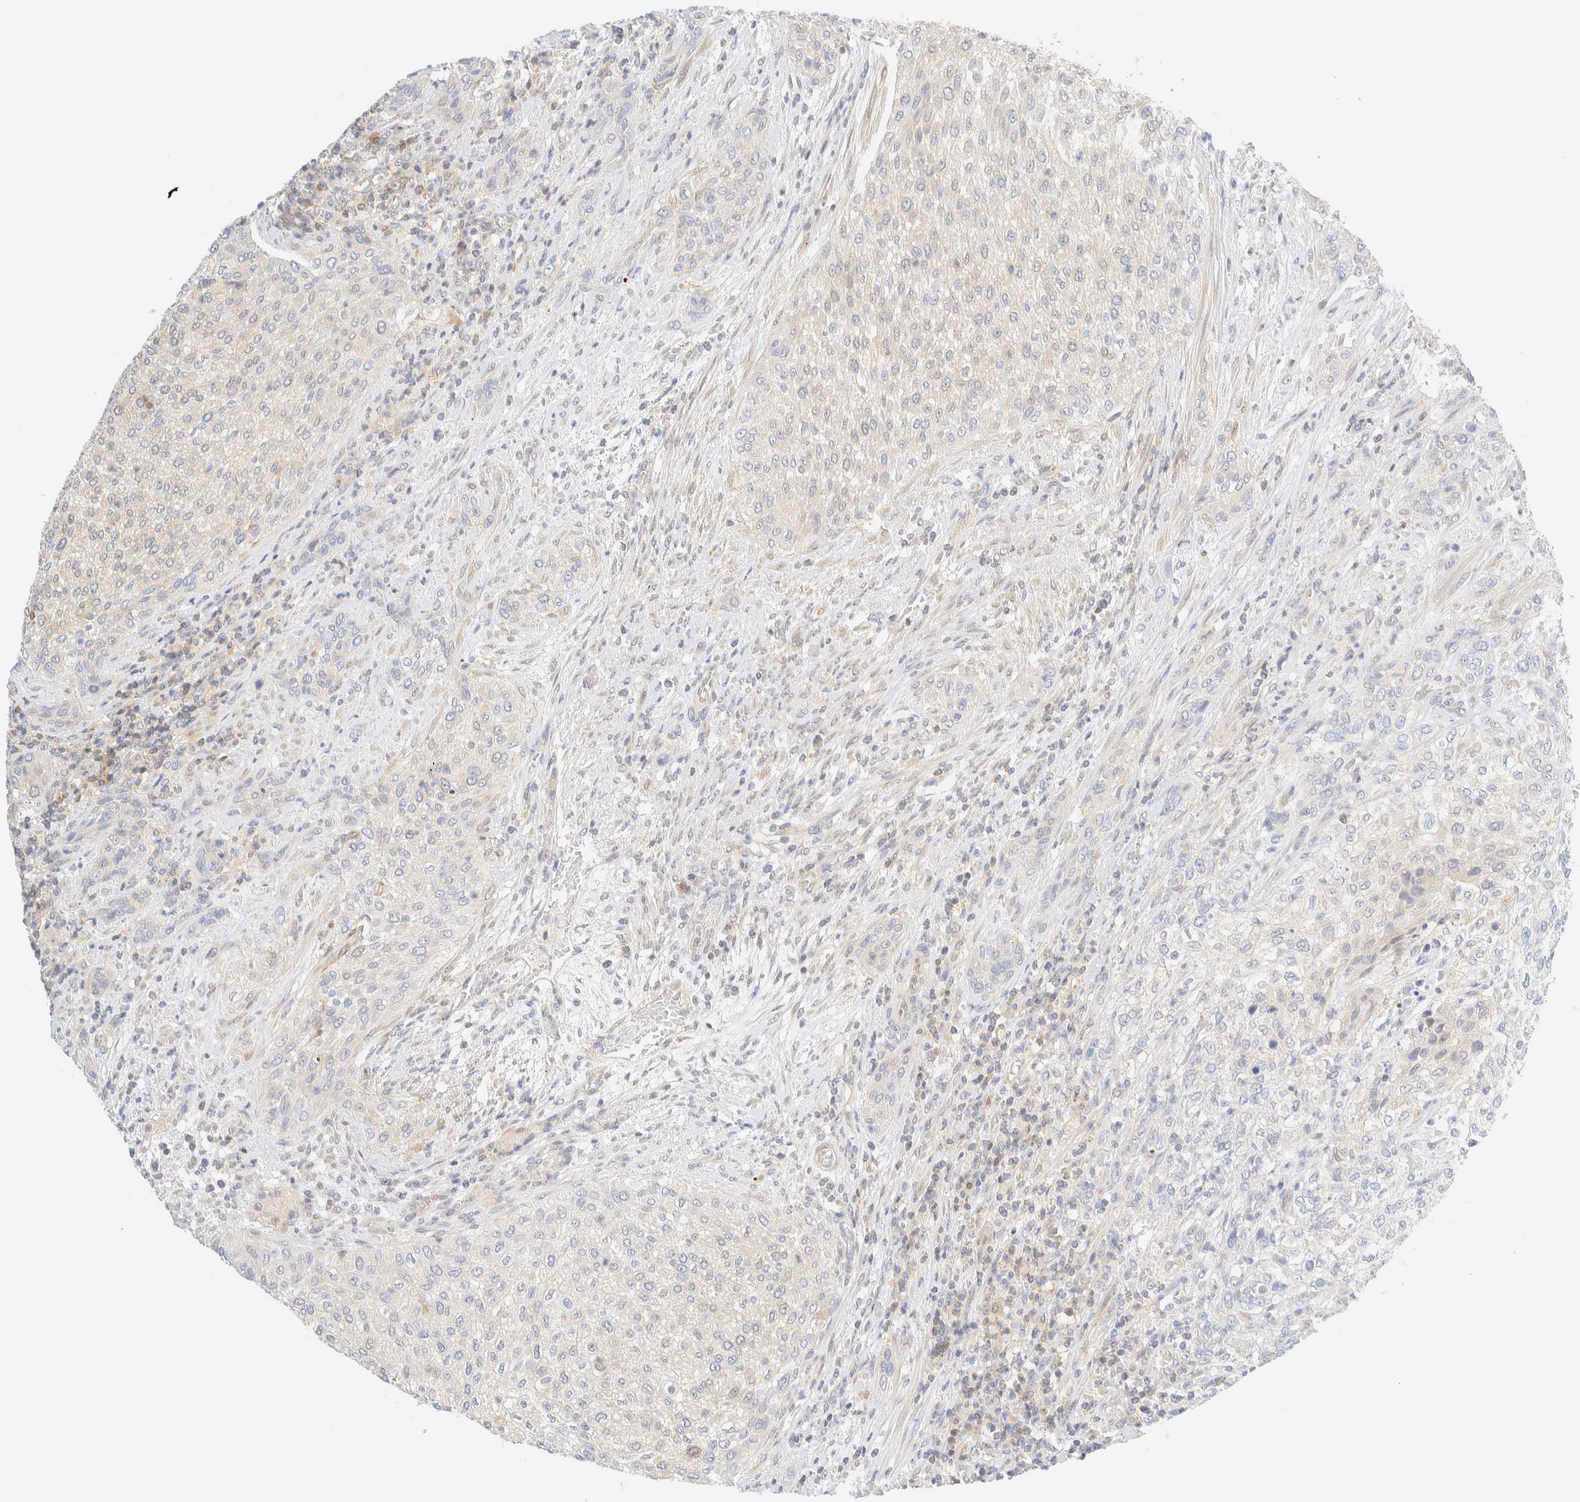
{"staining": {"intensity": "negative", "quantity": "none", "location": "none"}, "tissue": "urothelial cancer", "cell_type": "Tumor cells", "image_type": "cancer", "snomed": [{"axis": "morphology", "description": "Urothelial carcinoma, Low grade"}, {"axis": "morphology", "description": "Urothelial carcinoma, High grade"}, {"axis": "topography", "description": "Urinary bladder"}], "caption": "Immunohistochemistry (IHC) image of urothelial cancer stained for a protein (brown), which displays no staining in tumor cells.", "gene": "PCYT2", "patient": {"sex": "male", "age": 35}}